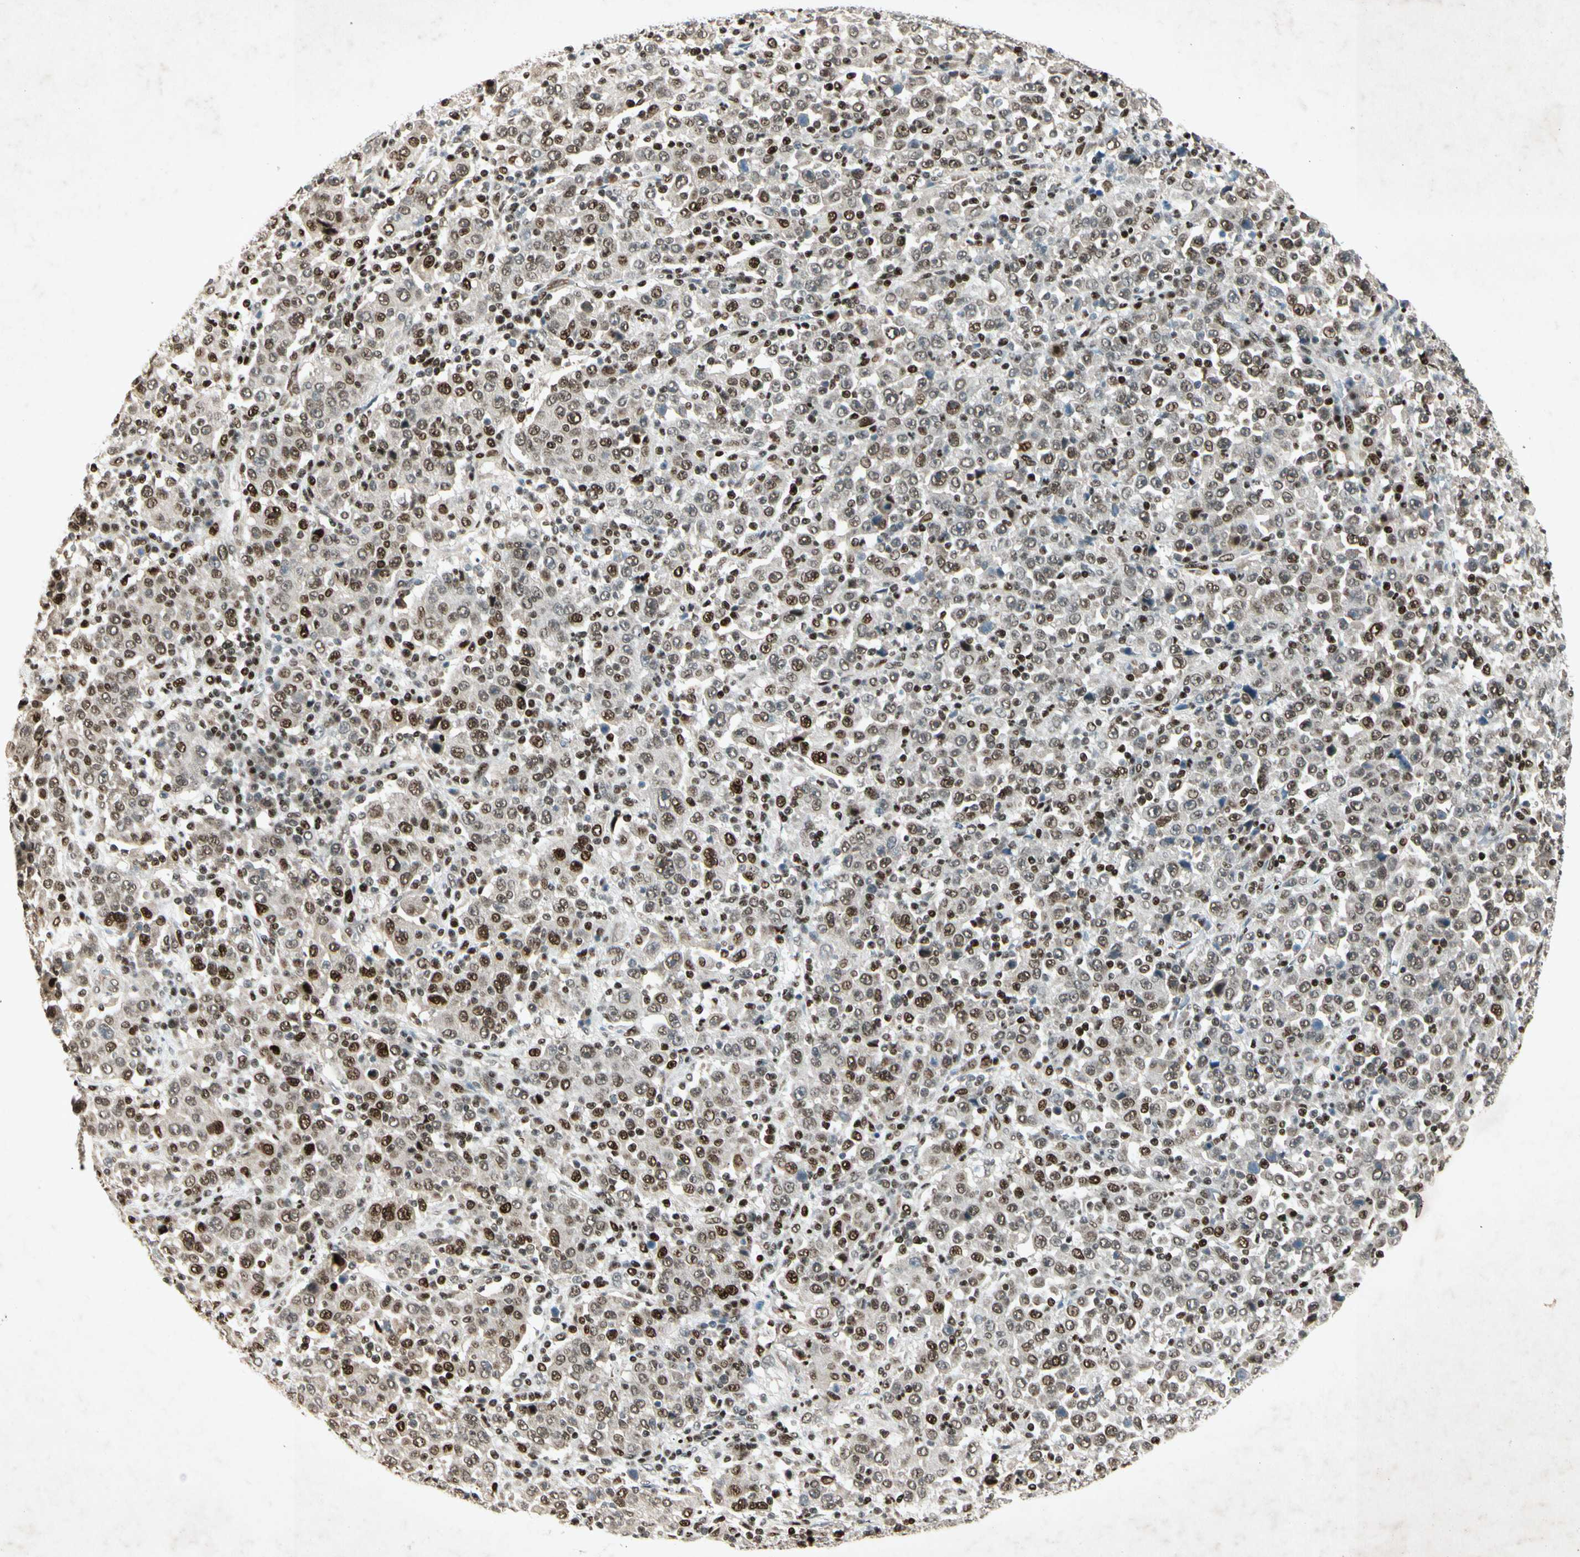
{"staining": {"intensity": "strong", "quantity": ">75%", "location": "nuclear"}, "tissue": "stomach cancer", "cell_type": "Tumor cells", "image_type": "cancer", "snomed": [{"axis": "morphology", "description": "Normal tissue, NOS"}, {"axis": "morphology", "description": "Adenocarcinoma, NOS"}, {"axis": "topography", "description": "Stomach, upper"}, {"axis": "topography", "description": "Stomach"}], "caption": "Adenocarcinoma (stomach) stained with a brown dye shows strong nuclear positive staining in about >75% of tumor cells.", "gene": "RNF43", "patient": {"sex": "male", "age": 59}}